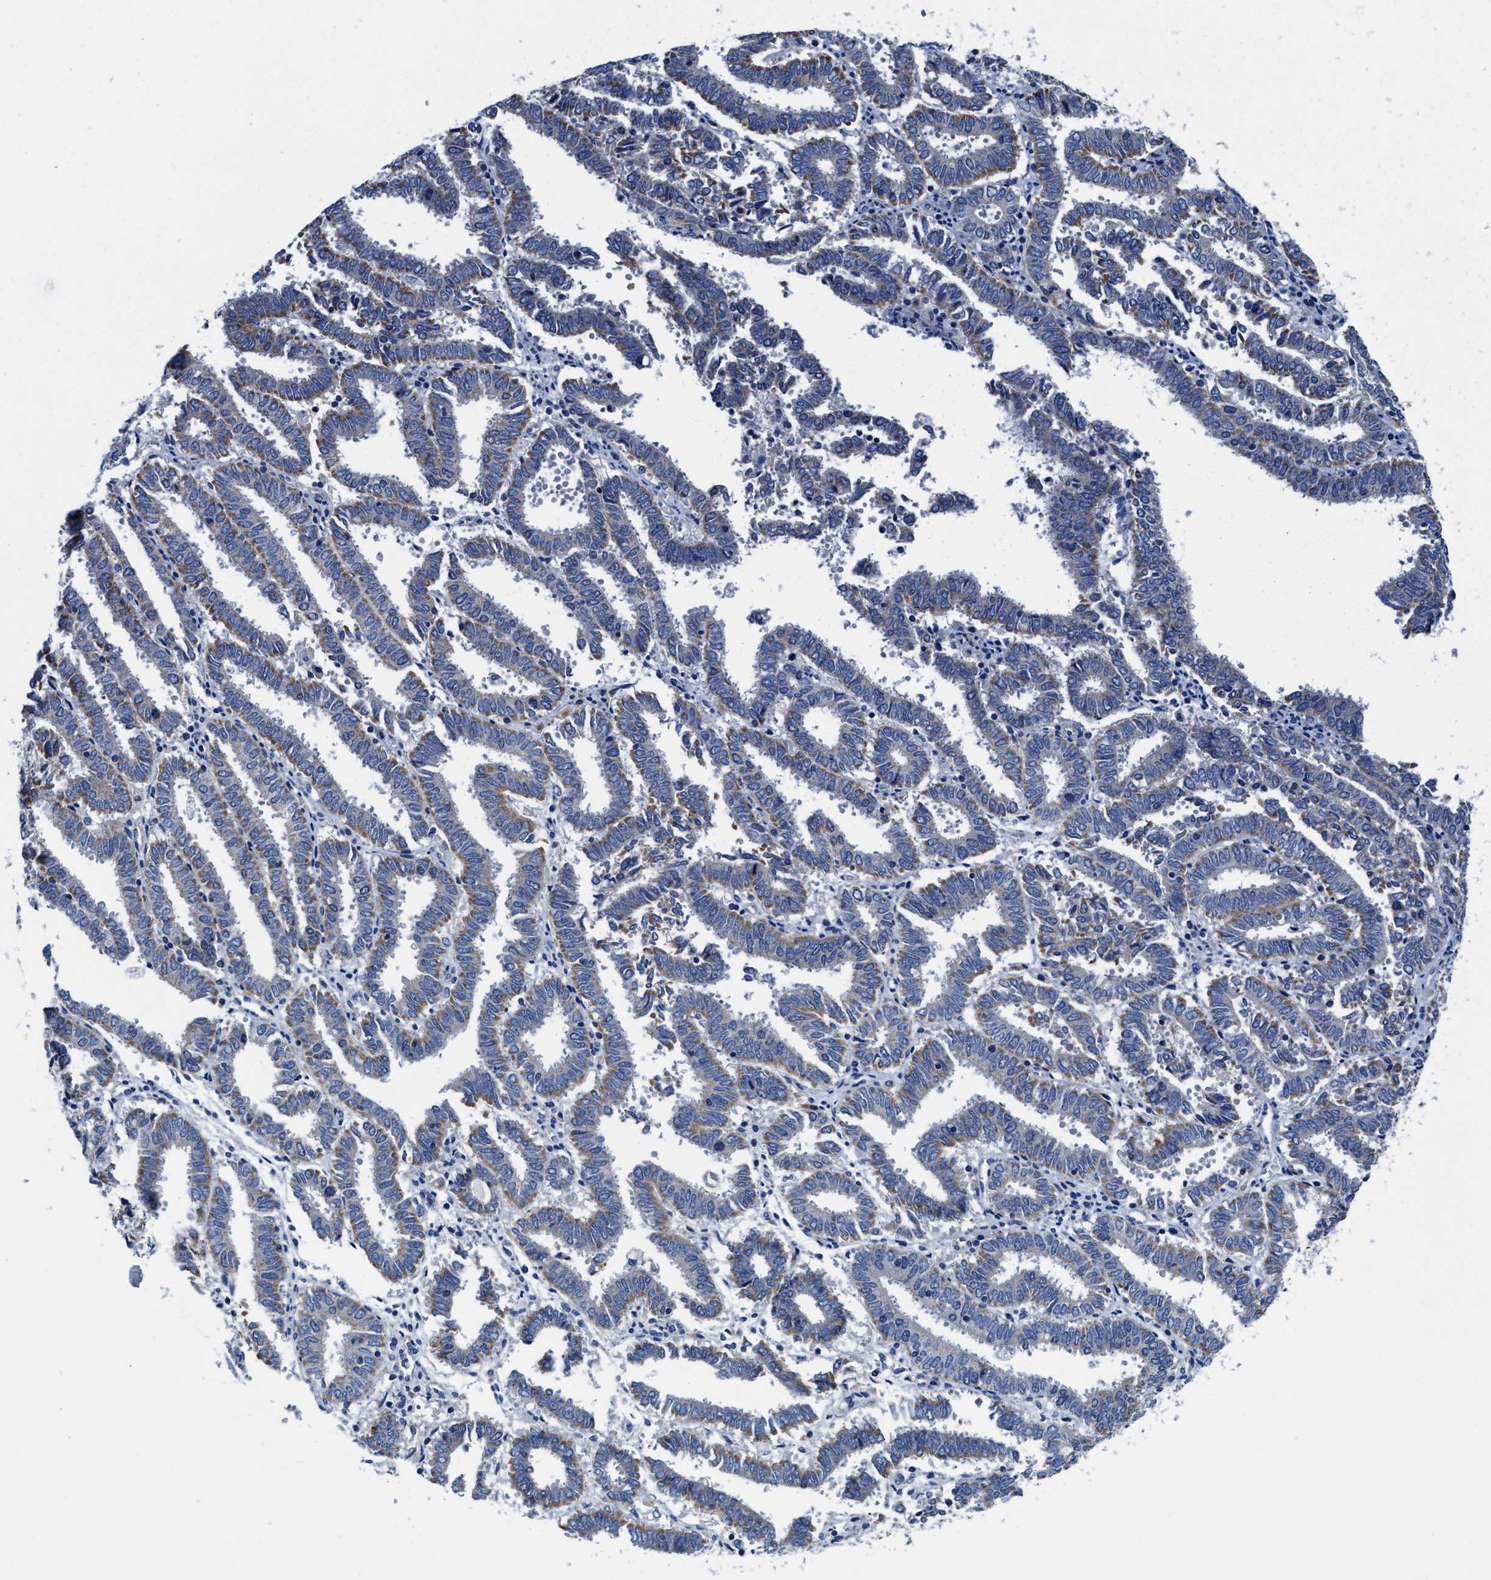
{"staining": {"intensity": "moderate", "quantity": "<25%", "location": "cytoplasmic/membranous"}, "tissue": "endometrial cancer", "cell_type": "Tumor cells", "image_type": "cancer", "snomed": [{"axis": "morphology", "description": "Adenocarcinoma, NOS"}, {"axis": "topography", "description": "Uterus"}], "caption": "The histopathology image demonstrates immunohistochemical staining of endometrial cancer (adenocarcinoma). There is moderate cytoplasmic/membranous positivity is present in about <25% of tumor cells.", "gene": "TMEM30A", "patient": {"sex": "female", "age": 83}}